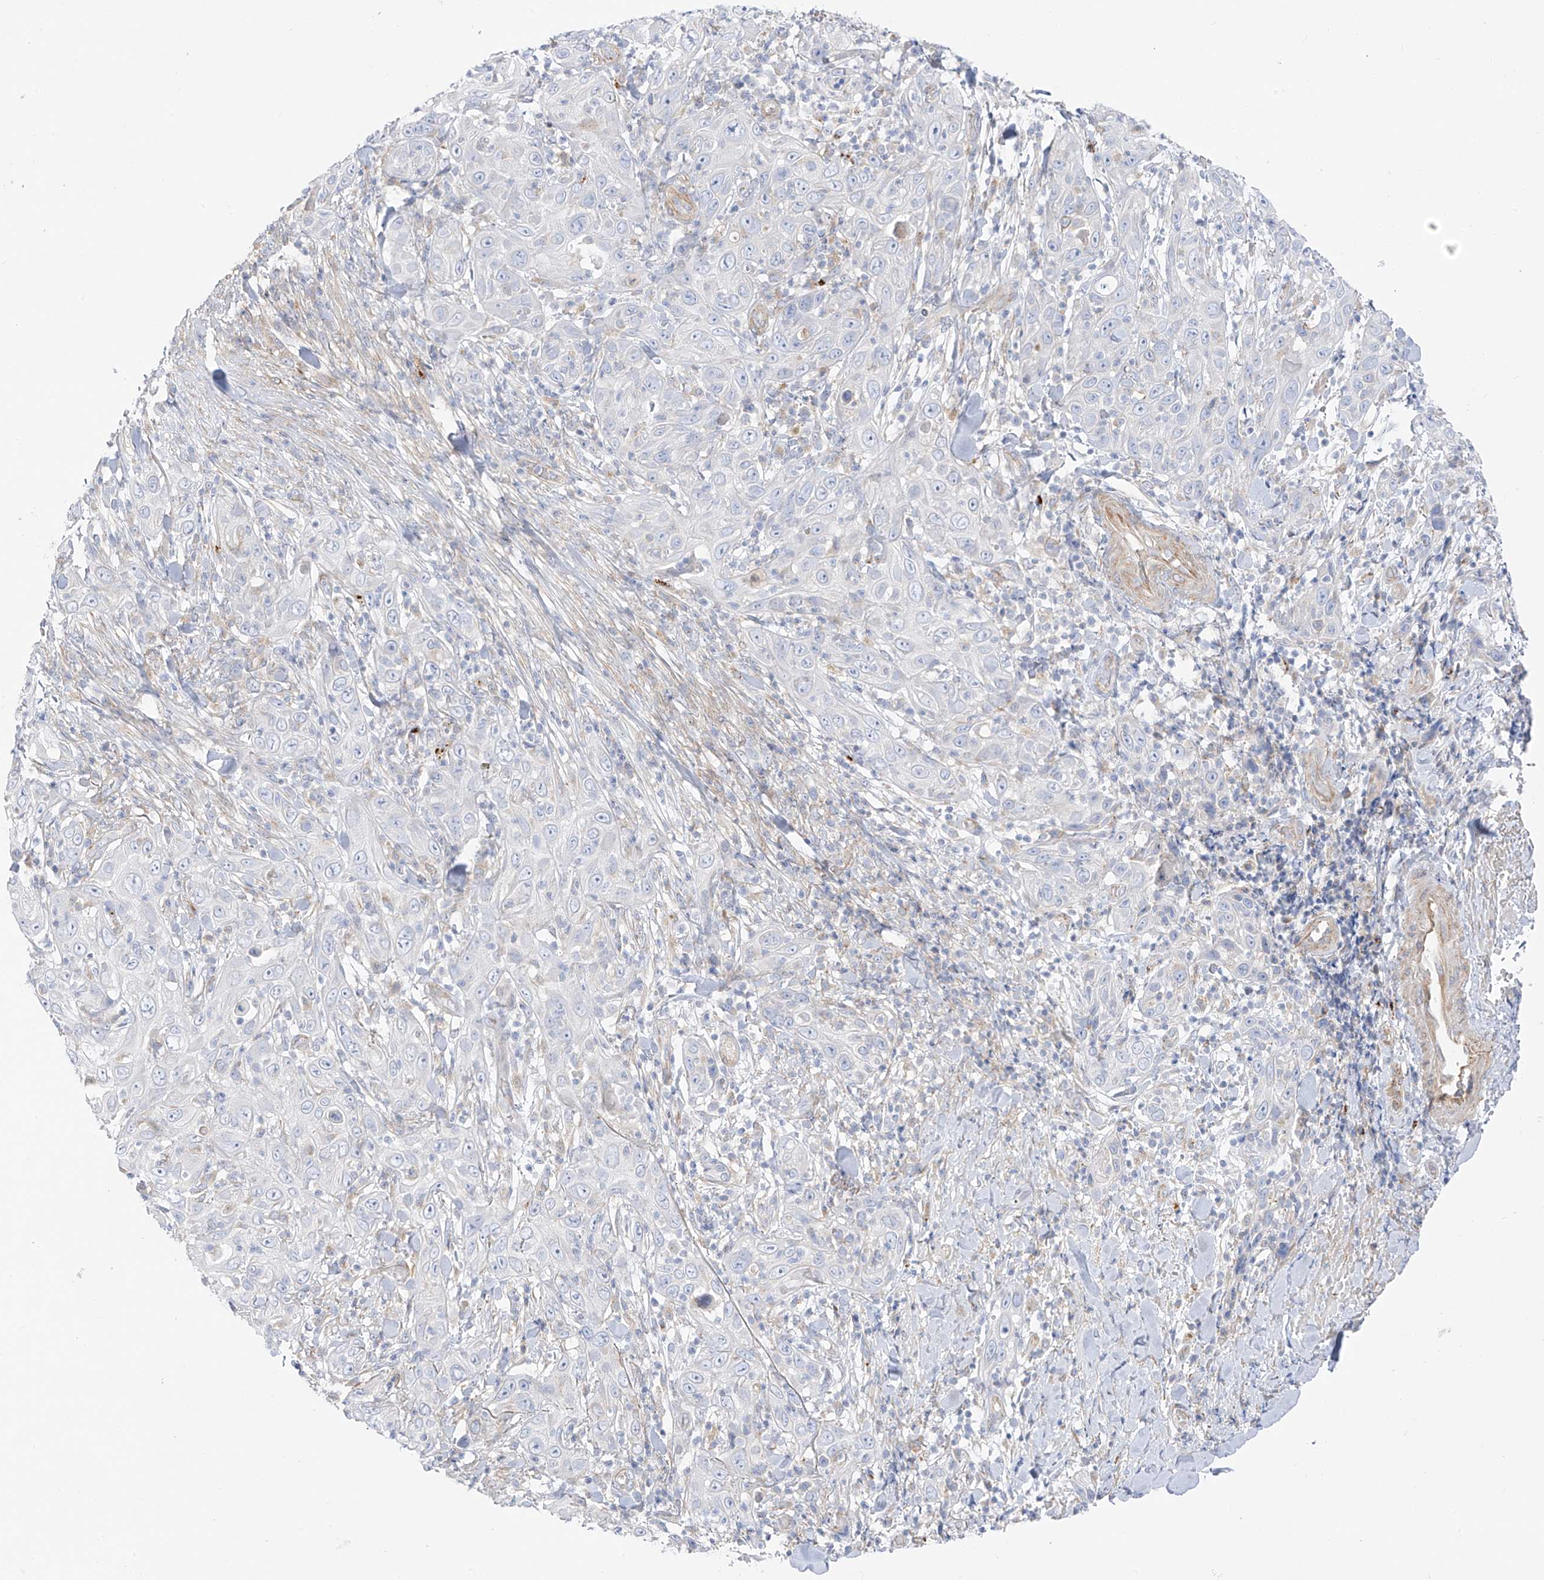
{"staining": {"intensity": "negative", "quantity": "none", "location": "none"}, "tissue": "skin cancer", "cell_type": "Tumor cells", "image_type": "cancer", "snomed": [{"axis": "morphology", "description": "Squamous cell carcinoma, NOS"}, {"axis": "topography", "description": "Skin"}], "caption": "A photomicrograph of skin cancer (squamous cell carcinoma) stained for a protein shows no brown staining in tumor cells.", "gene": "TAL2", "patient": {"sex": "female", "age": 88}}